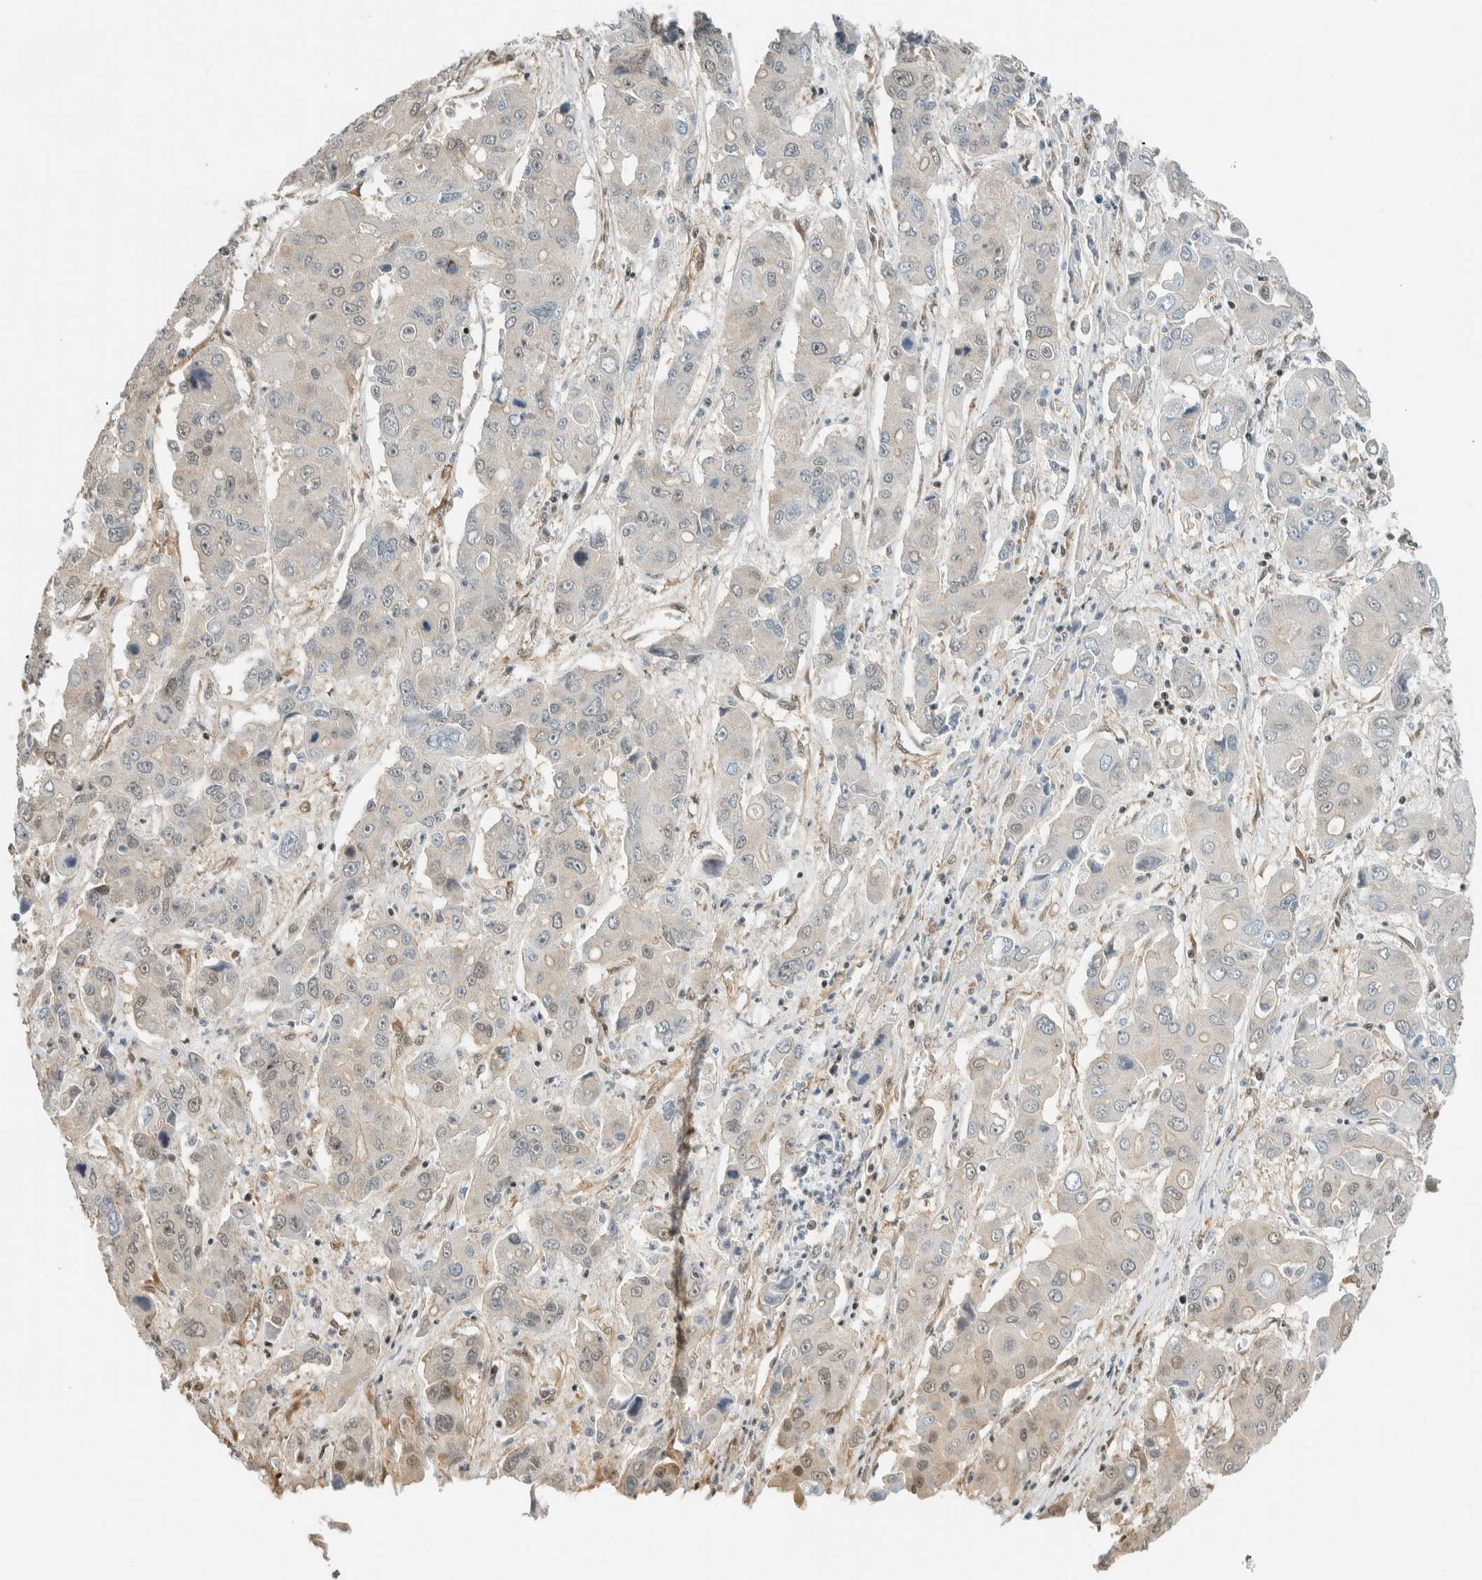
{"staining": {"intensity": "weak", "quantity": "<25%", "location": "cytoplasmic/membranous,nuclear"}, "tissue": "liver cancer", "cell_type": "Tumor cells", "image_type": "cancer", "snomed": [{"axis": "morphology", "description": "Cholangiocarcinoma"}, {"axis": "topography", "description": "Liver"}], "caption": "Immunohistochemistry (IHC) photomicrograph of human liver cancer stained for a protein (brown), which shows no staining in tumor cells. The staining was performed using DAB (3,3'-diaminobenzidine) to visualize the protein expression in brown, while the nuclei were stained in blue with hematoxylin (Magnification: 20x).", "gene": "NIBAN2", "patient": {"sex": "male", "age": 67}}